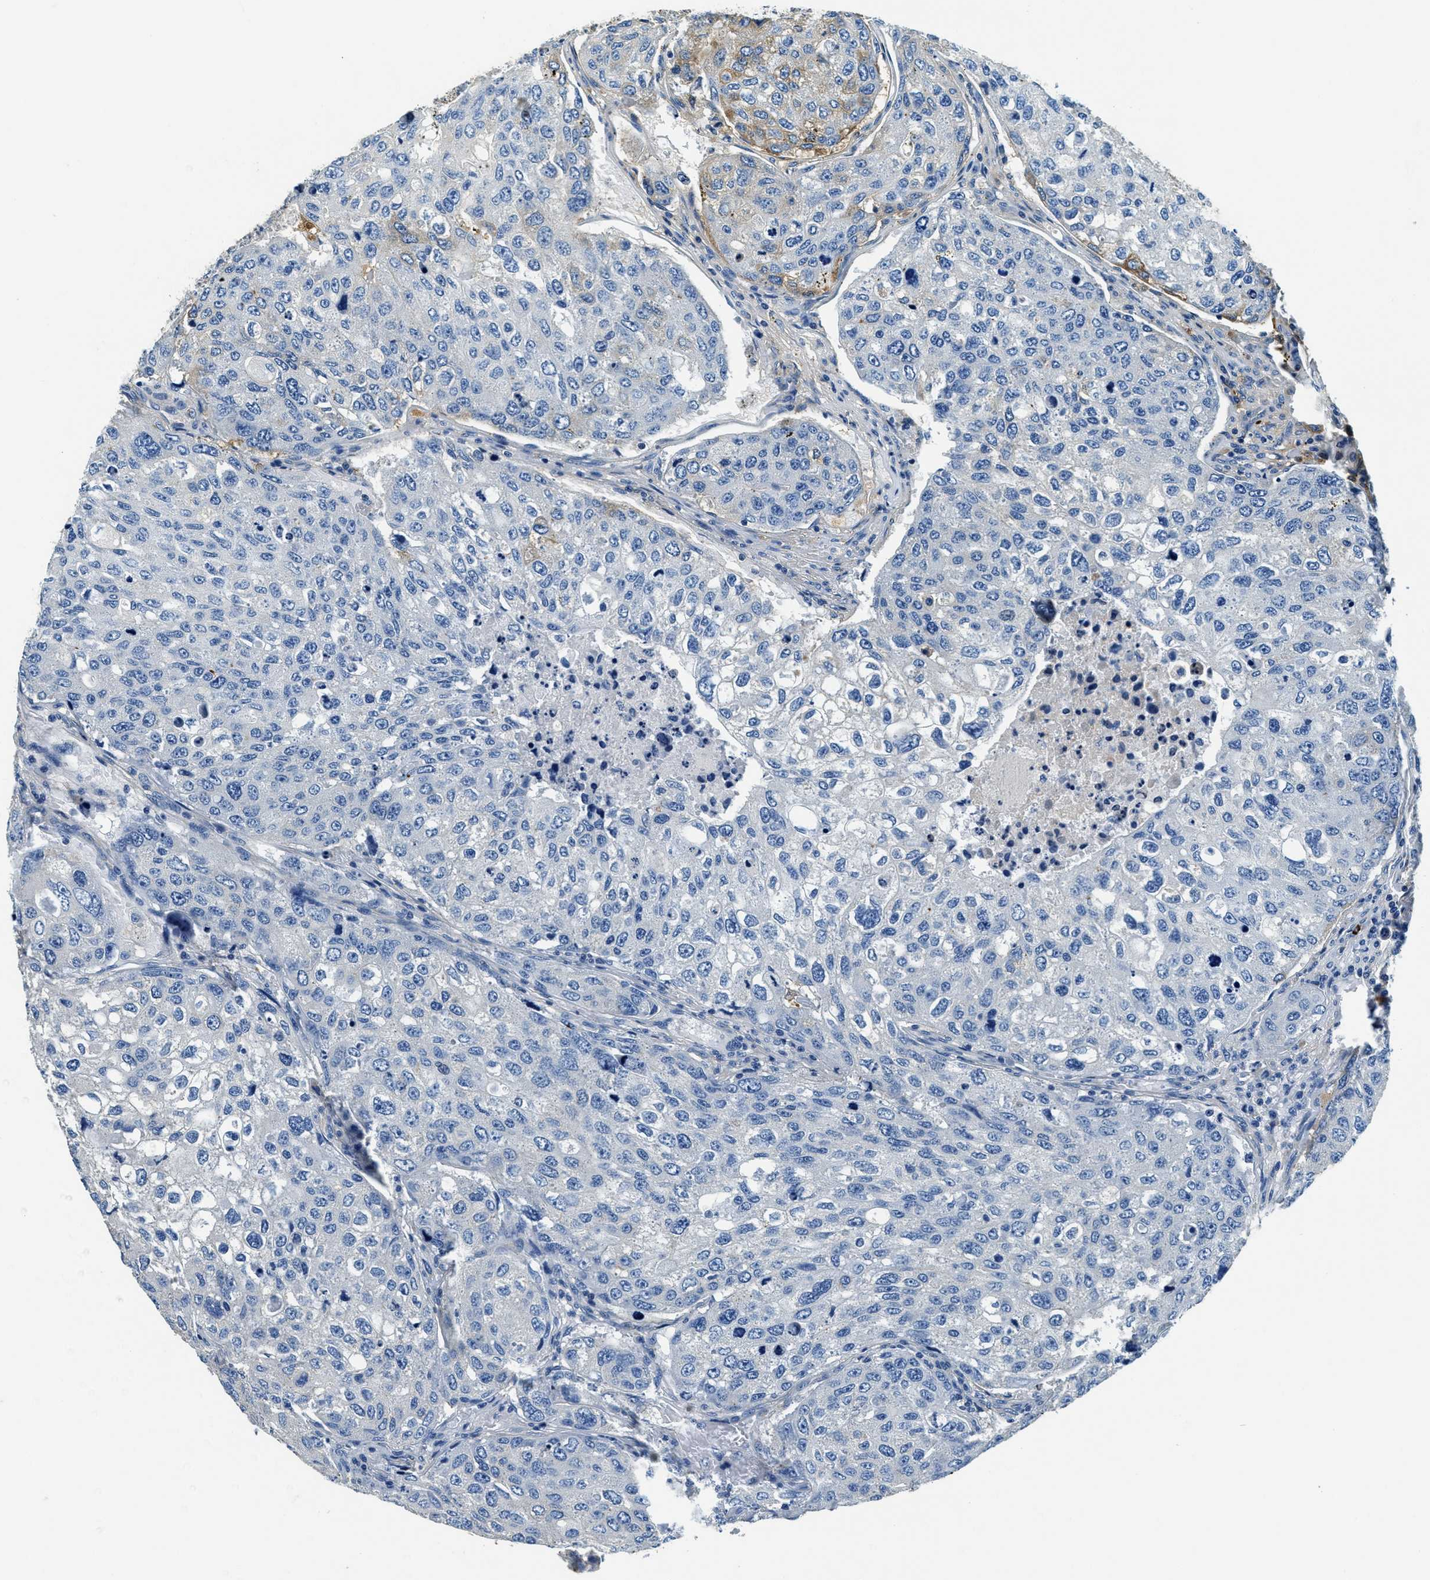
{"staining": {"intensity": "weak", "quantity": "<25%", "location": "cytoplasmic/membranous"}, "tissue": "urothelial cancer", "cell_type": "Tumor cells", "image_type": "cancer", "snomed": [{"axis": "morphology", "description": "Urothelial carcinoma, High grade"}, {"axis": "topography", "description": "Lymph node"}, {"axis": "topography", "description": "Urinary bladder"}], "caption": "IHC of human urothelial cancer exhibits no expression in tumor cells.", "gene": "TMEM186", "patient": {"sex": "male", "age": 51}}